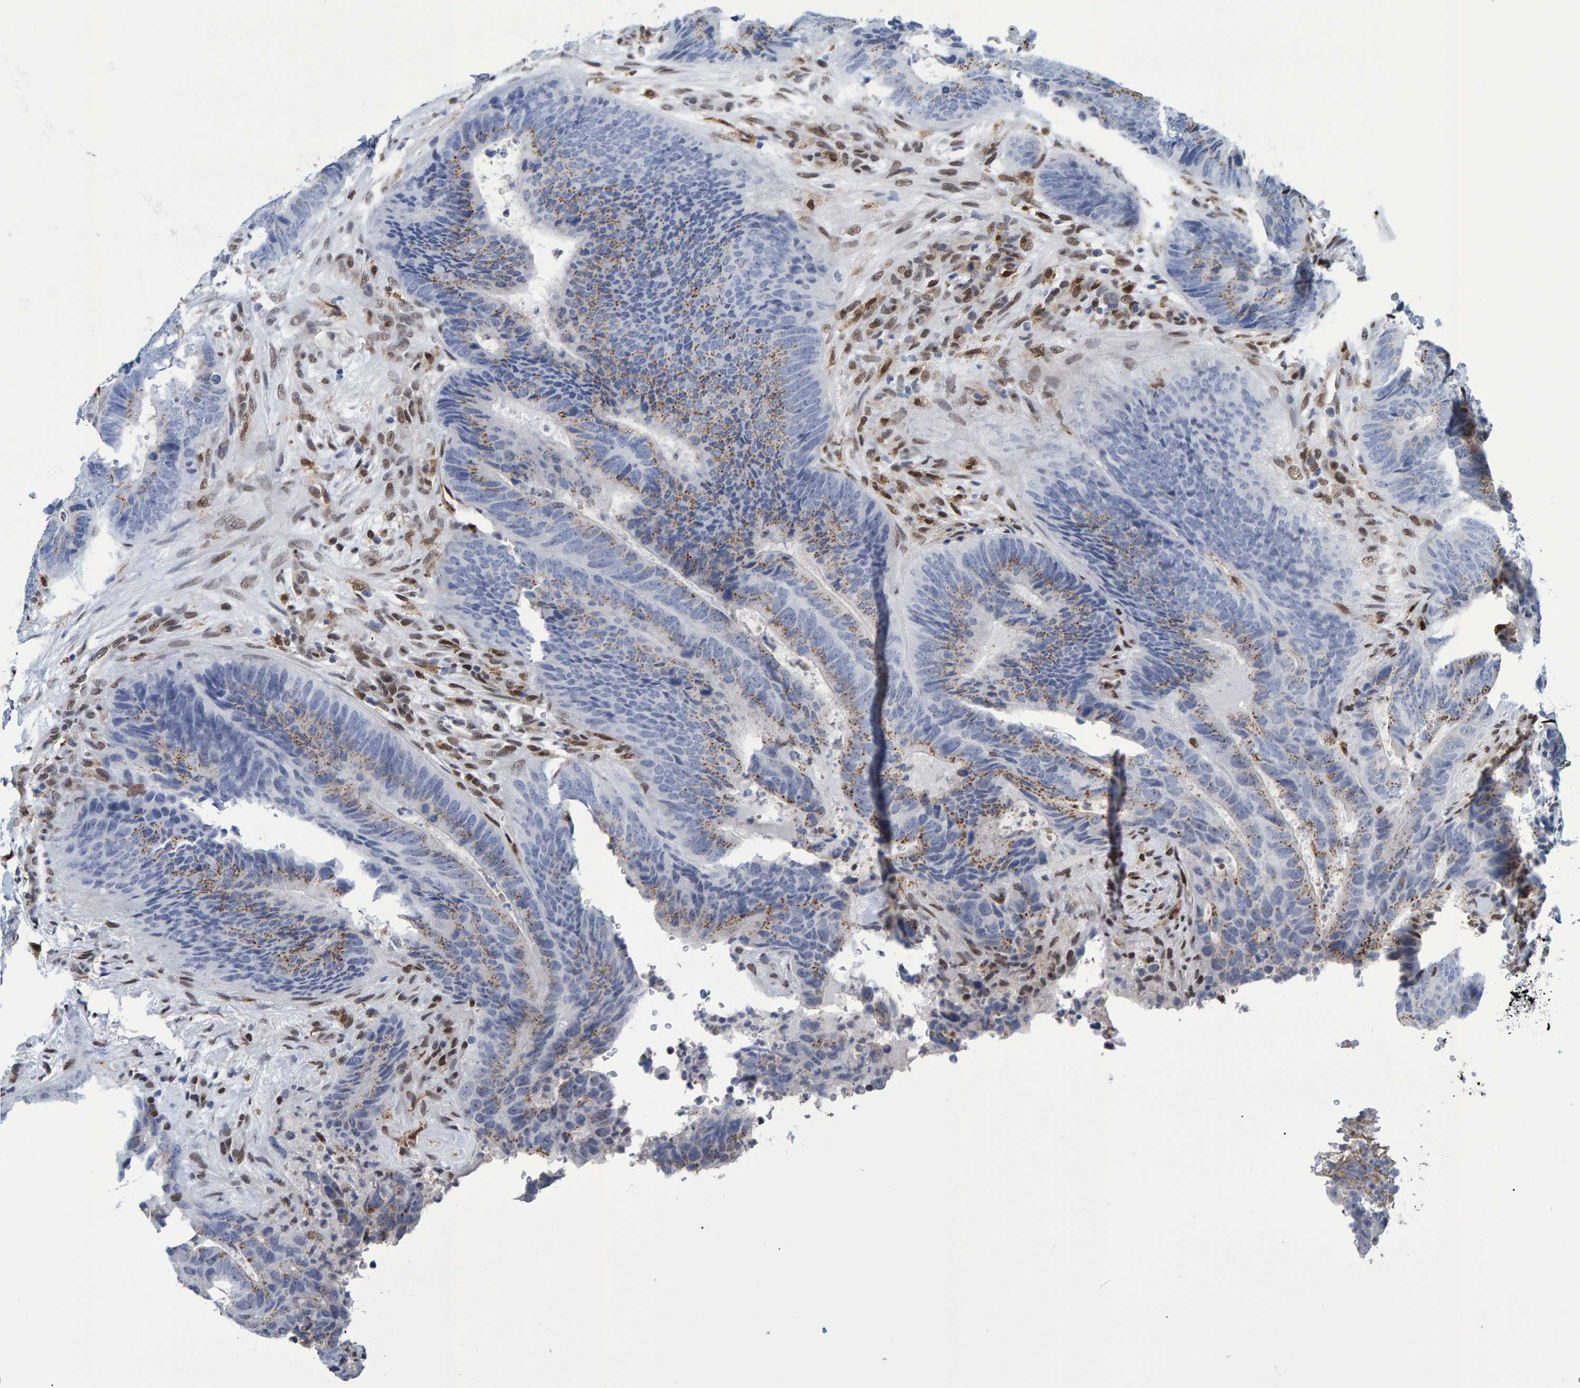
{"staining": {"intensity": "moderate", "quantity": "25%-75%", "location": "cytoplasmic/membranous"}, "tissue": "colorectal cancer", "cell_type": "Tumor cells", "image_type": "cancer", "snomed": [{"axis": "morphology", "description": "Adenocarcinoma, NOS"}, {"axis": "topography", "description": "Colon"}], "caption": "There is medium levels of moderate cytoplasmic/membranous positivity in tumor cells of colorectal cancer, as demonstrated by immunohistochemical staining (brown color).", "gene": "QKI", "patient": {"sex": "male", "age": 56}}